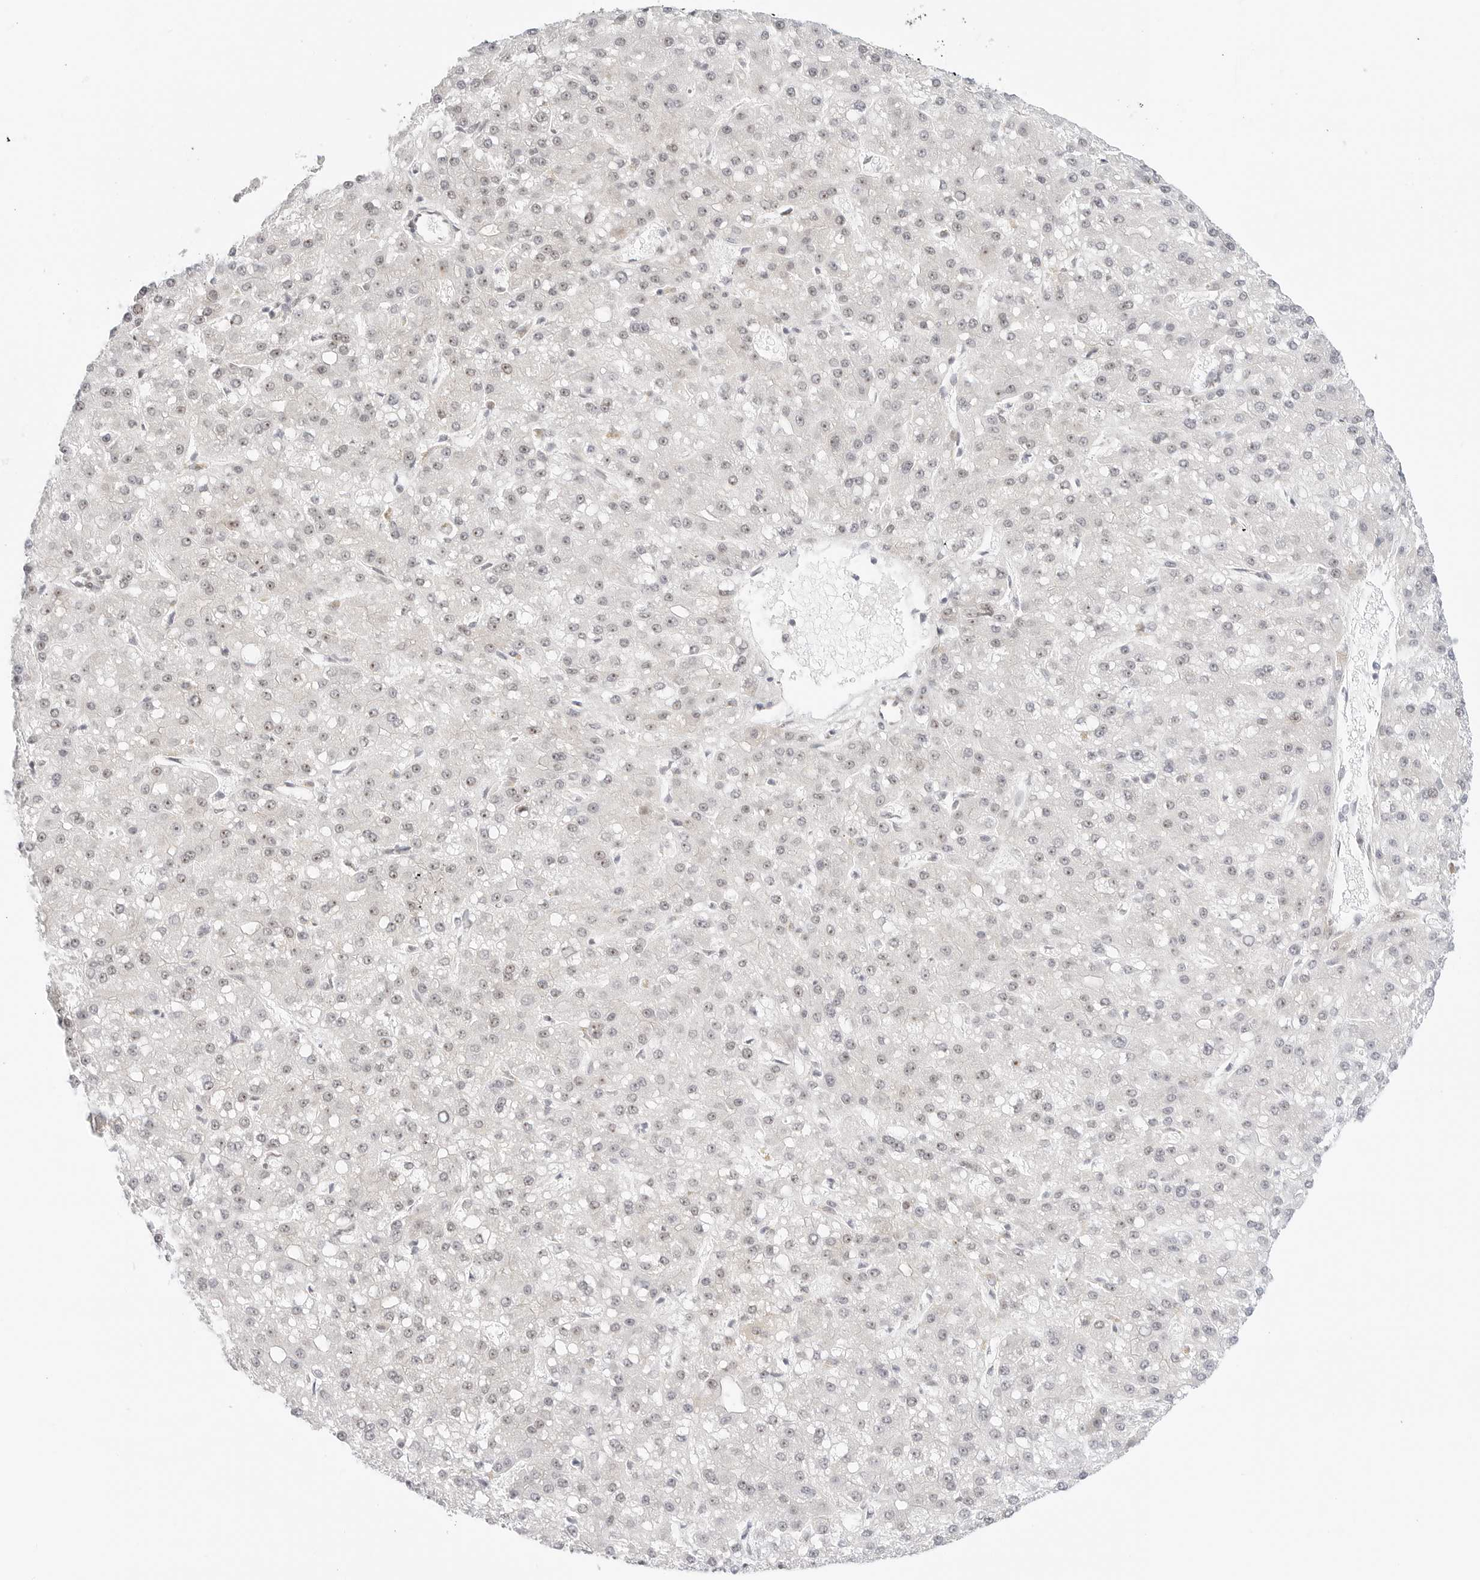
{"staining": {"intensity": "weak", "quantity": "<25%", "location": "nuclear"}, "tissue": "liver cancer", "cell_type": "Tumor cells", "image_type": "cancer", "snomed": [{"axis": "morphology", "description": "Carcinoma, Hepatocellular, NOS"}, {"axis": "topography", "description": "Liver"}], "caption": "Image shows no significant protein expression in tumor cells of liver cancer. (Immunohistochemistry, brightfield microscopy, high magnification).", "gene": "HIPK3", "patient": {"sex": "male", "age": 67}}